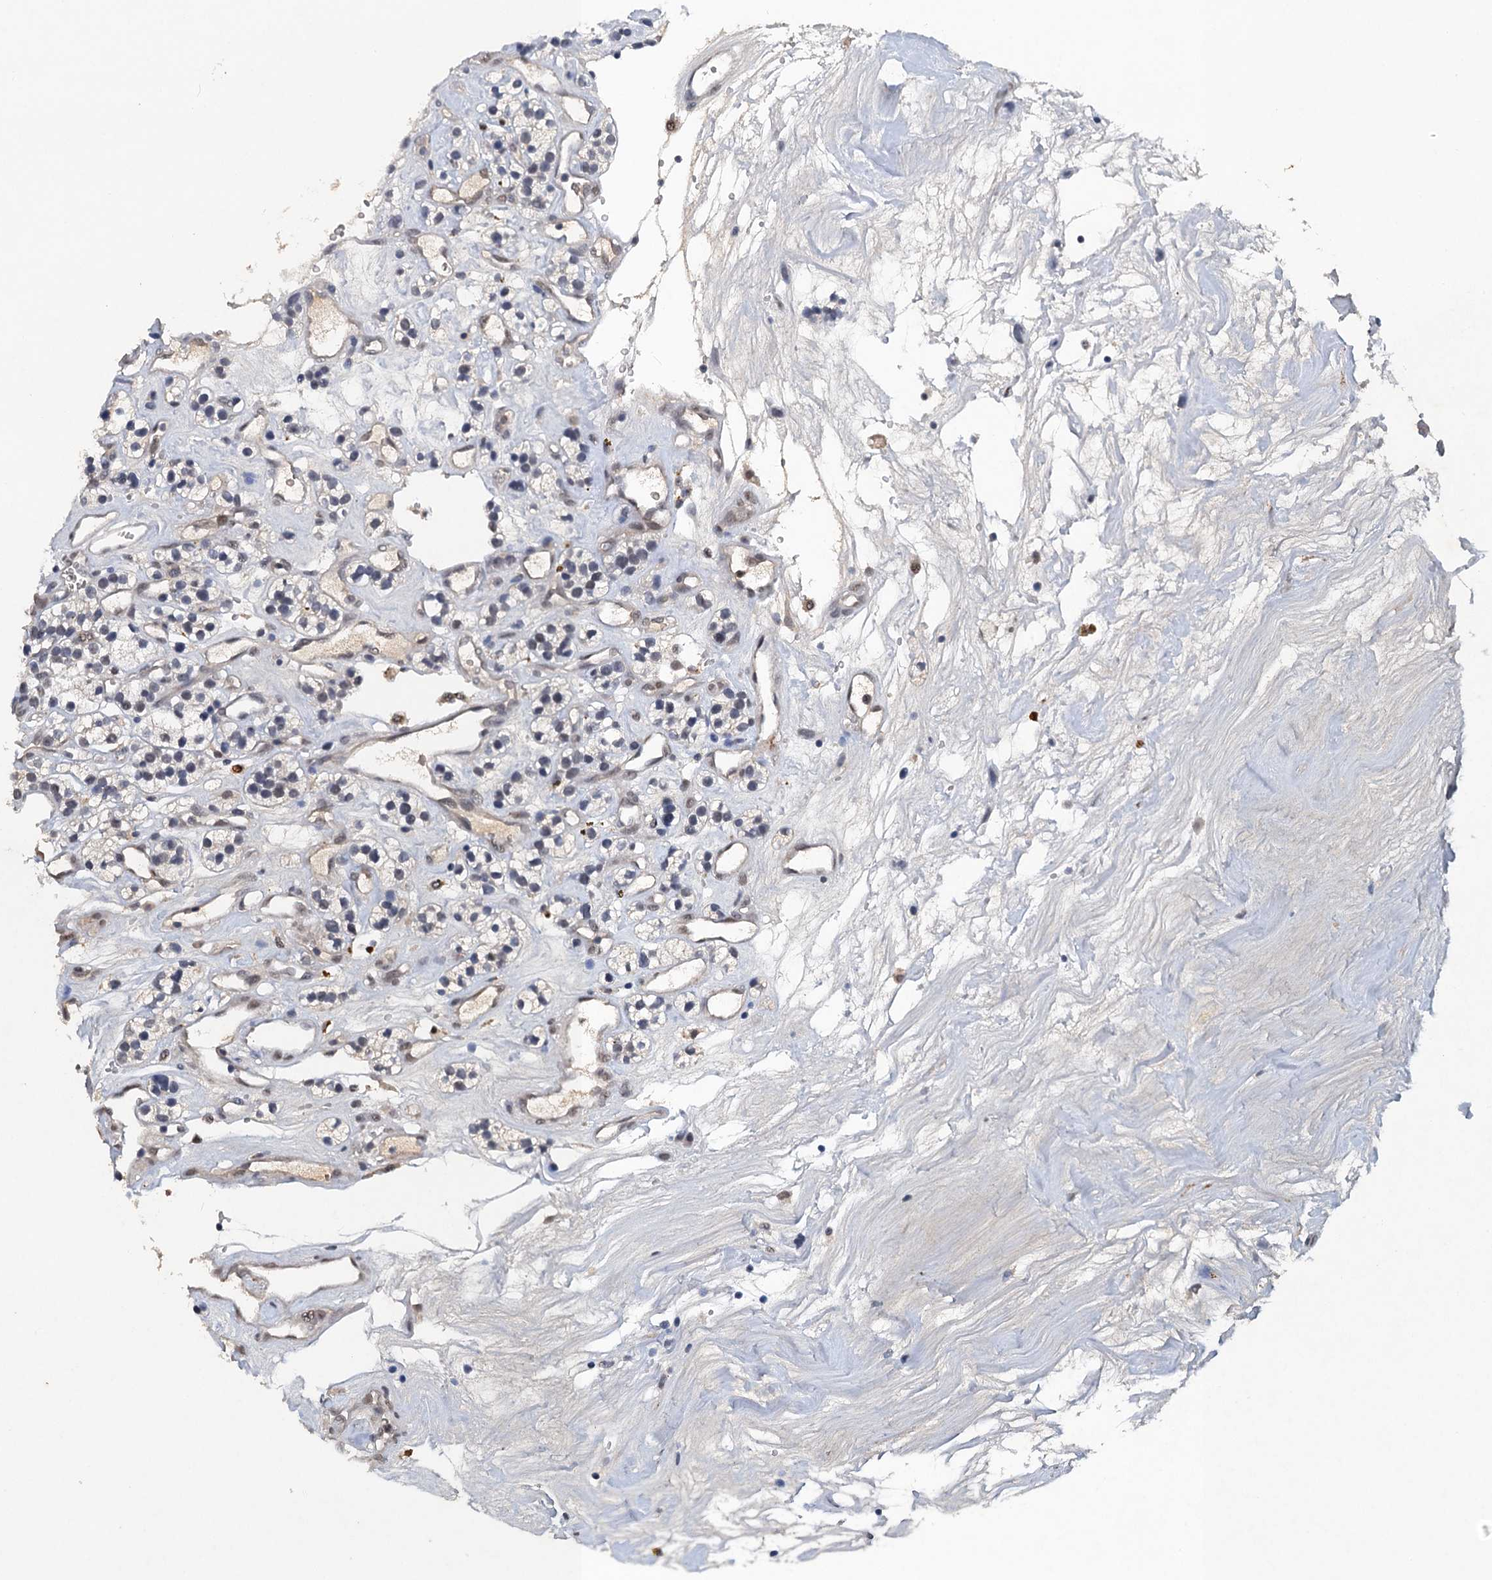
{"staining": {"intensity": "weak", "quantity": "<25%", "location": "nuclear"}, "tissue": "renal cancer", "cell_type": "Tumor cells", "image_type": "cancer", "snomed": [{"axis": "morphology", "description": "Adenocarcinoma, NOS"}, {"axis": "topography", "description": "Kidney"}], "caption": "Tumor cells are negative for brown protein staining in renal cancer.", "gene": "CSTF3", "patient": {"sex": "female", "age": 57}}